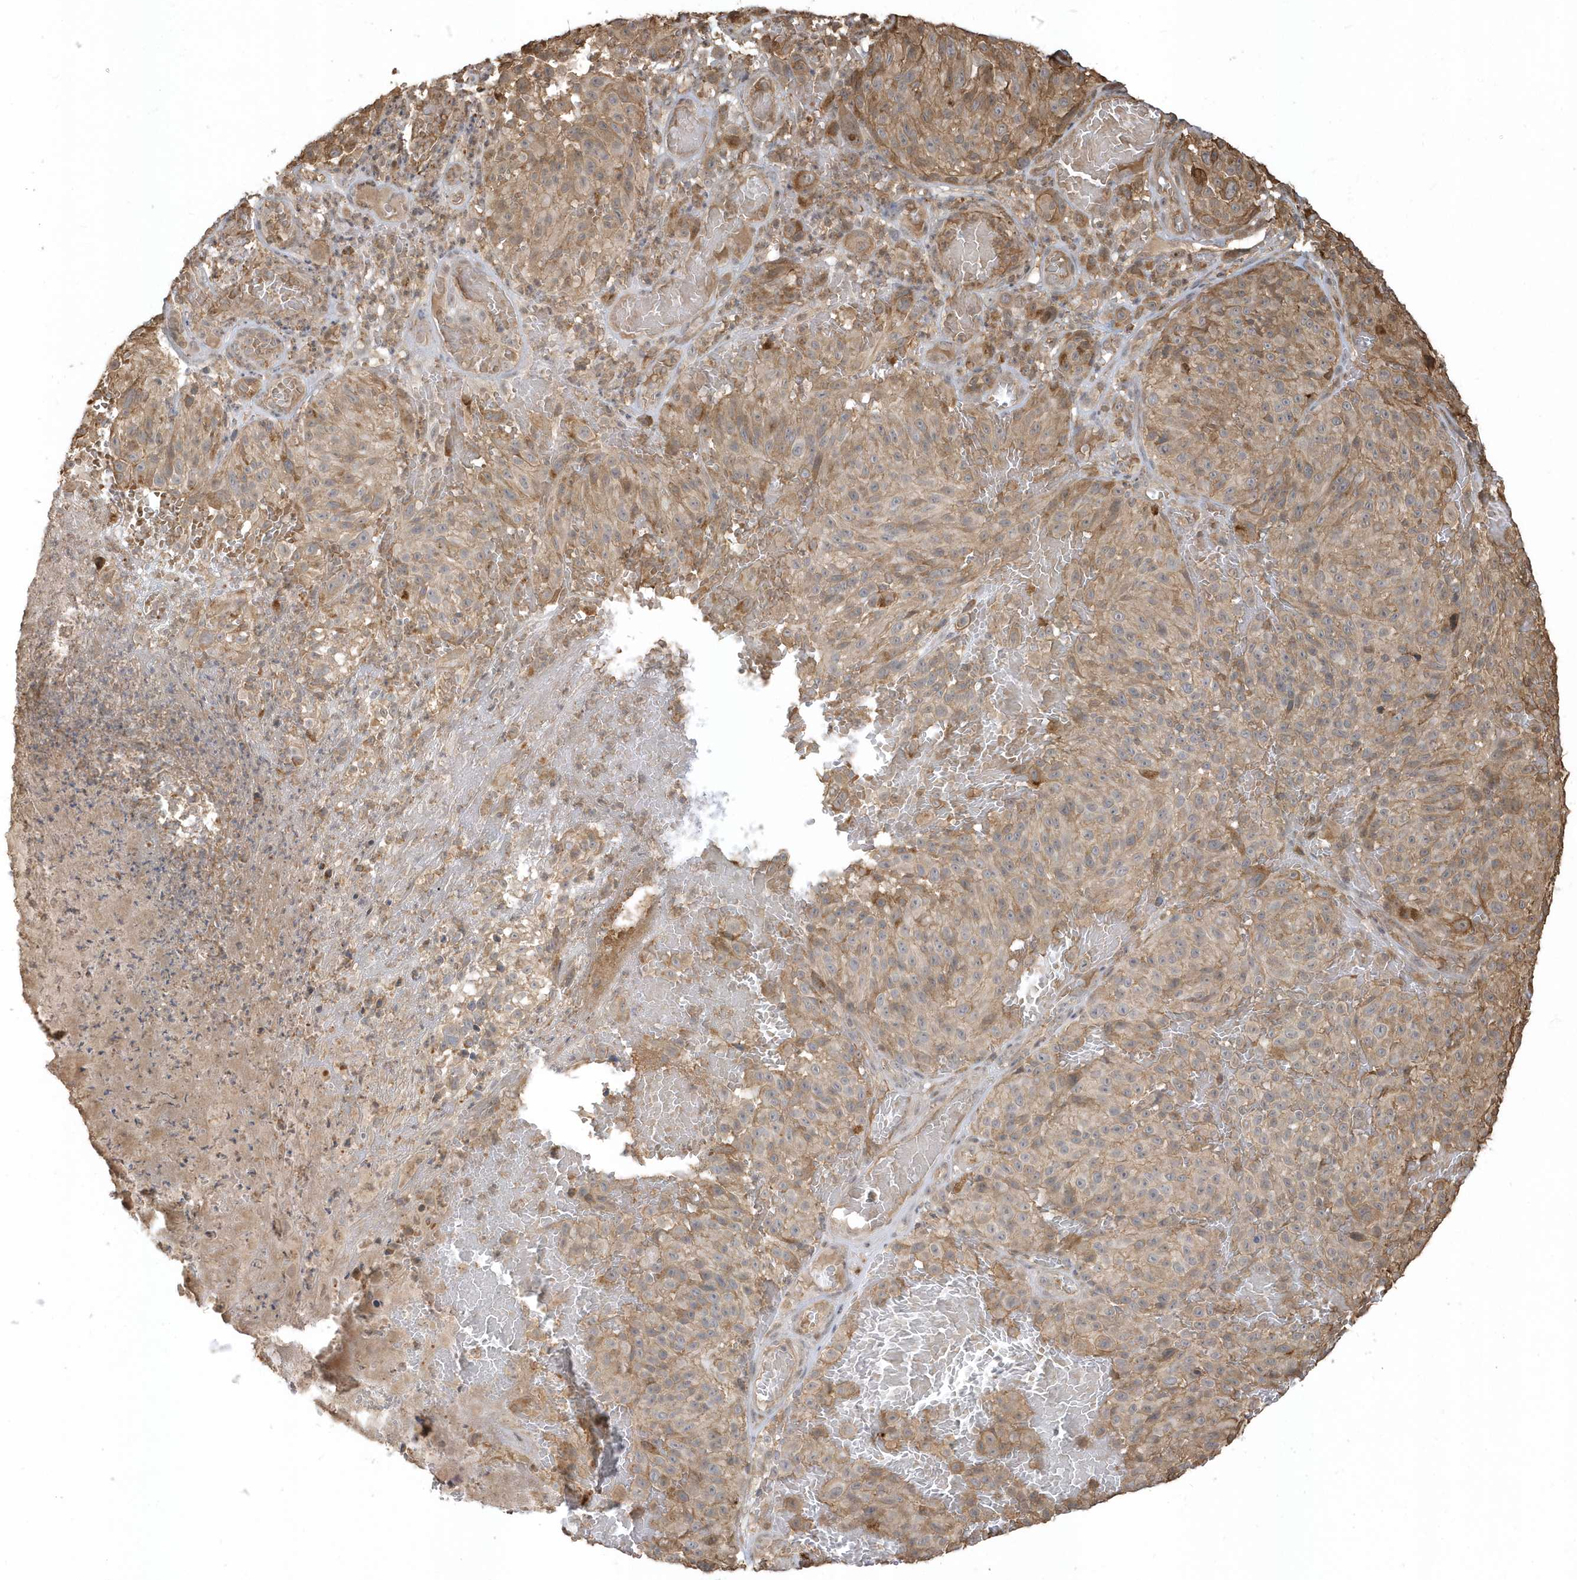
{"staining": {"intensity": "weak", "quantity": ">75%", "location": "cytoplasmic/membranous"}, "tissue": "melanoma", "cell_type": "Tumor cells", "image_type": "cancer", "snomed": [{"axis": "morphology", "description": "Malignant melanoma, NOS"}, {"axis": "topography", "description": "Skin"}], "caption": "The histopathology image shows staining of malignant melanoma, revealing weak cytoplasmic/membranous protein staining (brown color) within tumor cells.", "gene": "ZBTB8A", "patient": {"sex": "male", "age": 83}}